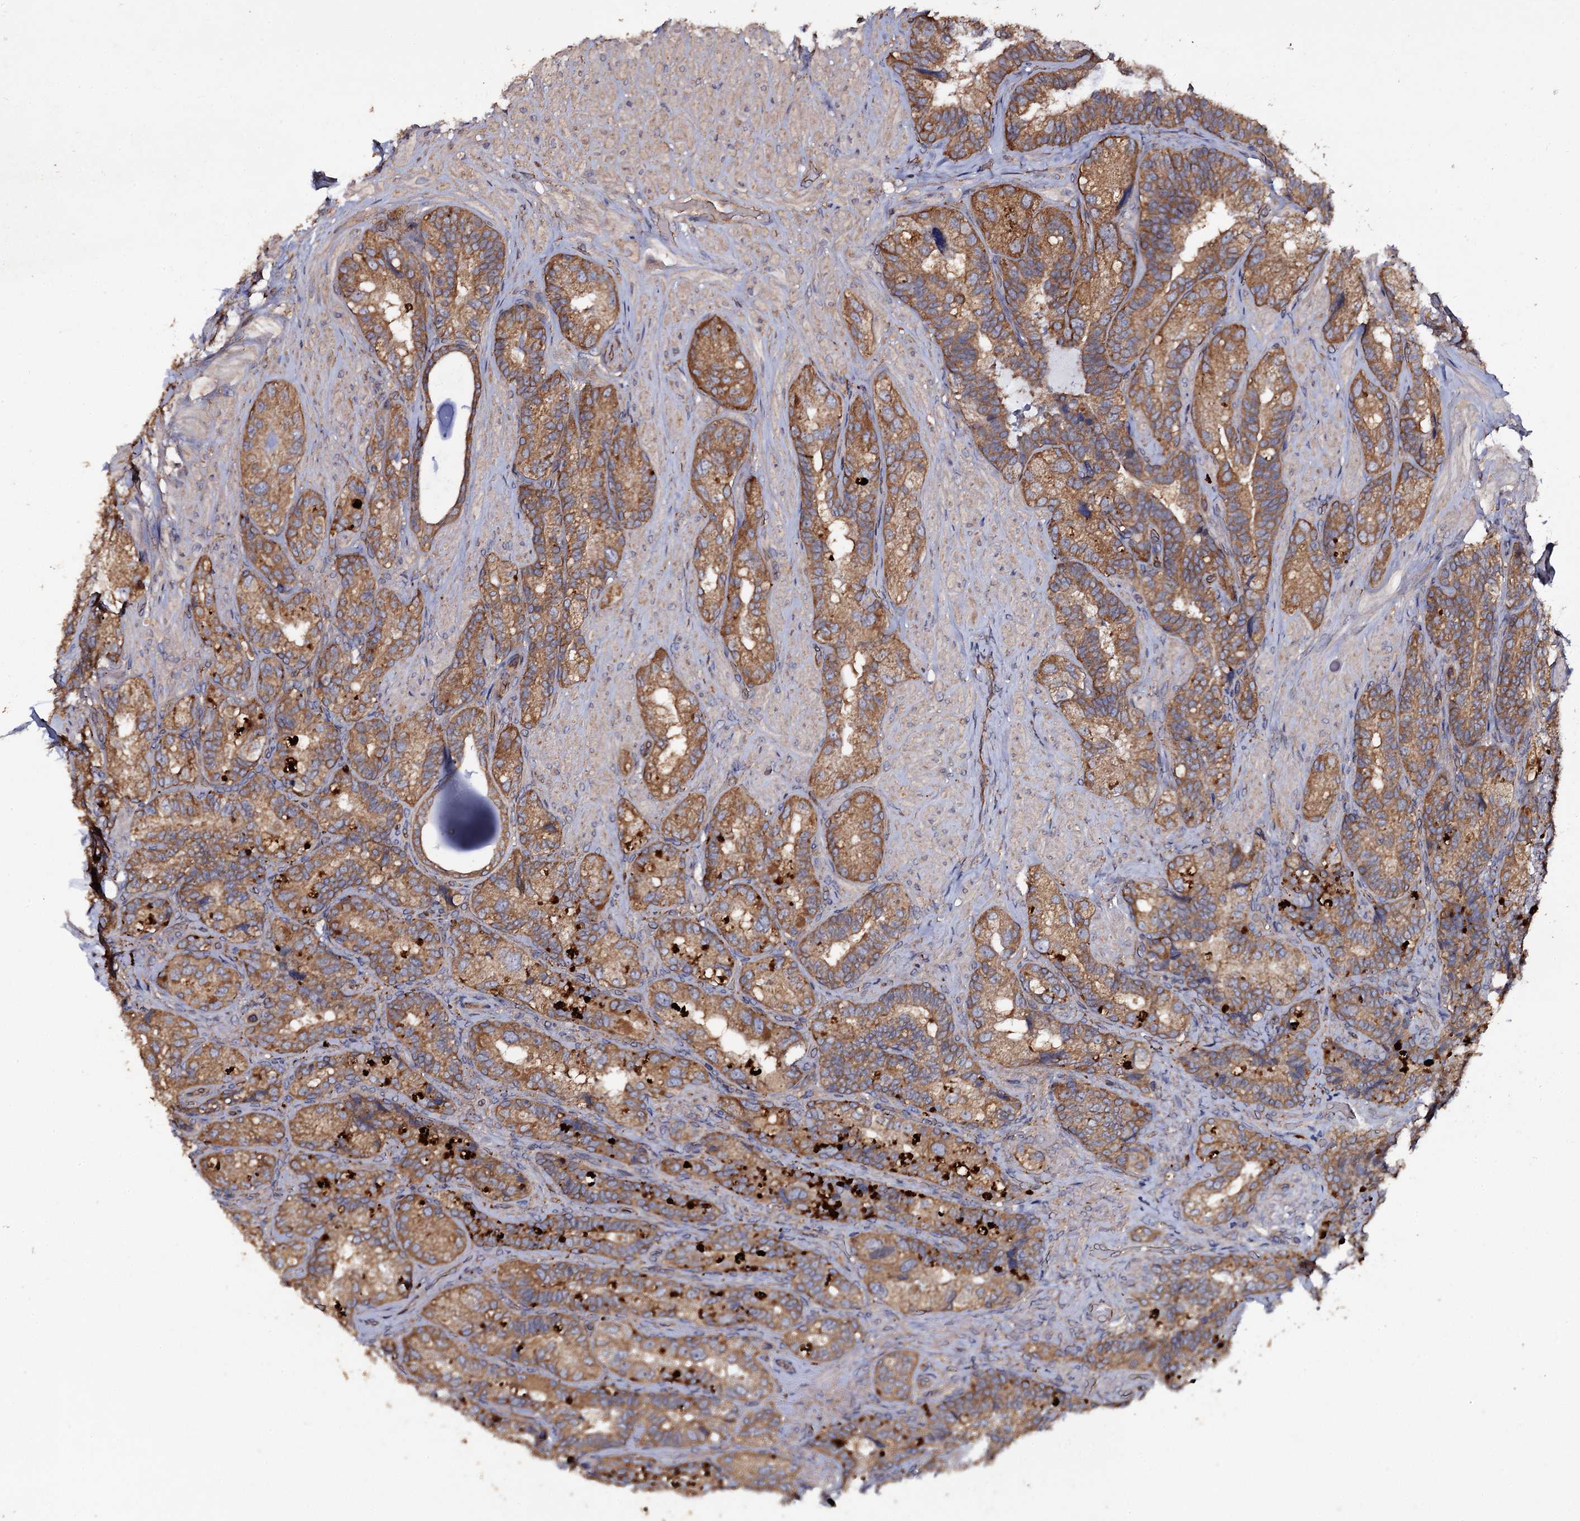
{"staining": {"intensity": "moderate", "quantity": ">75%", "location": "cytoplasmic/membranous"}, "tissue": "seminal vesicle", "cell_type": "Glandular cells", "image_type": "normal", "snomed": [{"axis": "morphology", "description": "Normal tissue, NOS"}, {"axis": "topography", "description": "Prostate and seminal vesicle, NOS"}, {"axis": "topography", "description": "Prostate"}, {"axis": "topography", "description": "Seminal veicle"}], "caption": "Seminal vesicle stained with a brown dye exhibits moderate cytoplasmic/membranous positive staining in approximately >75% of glandular cells.", "gene": "TTC23", "patient": {"sex": "male", "age": 67}}